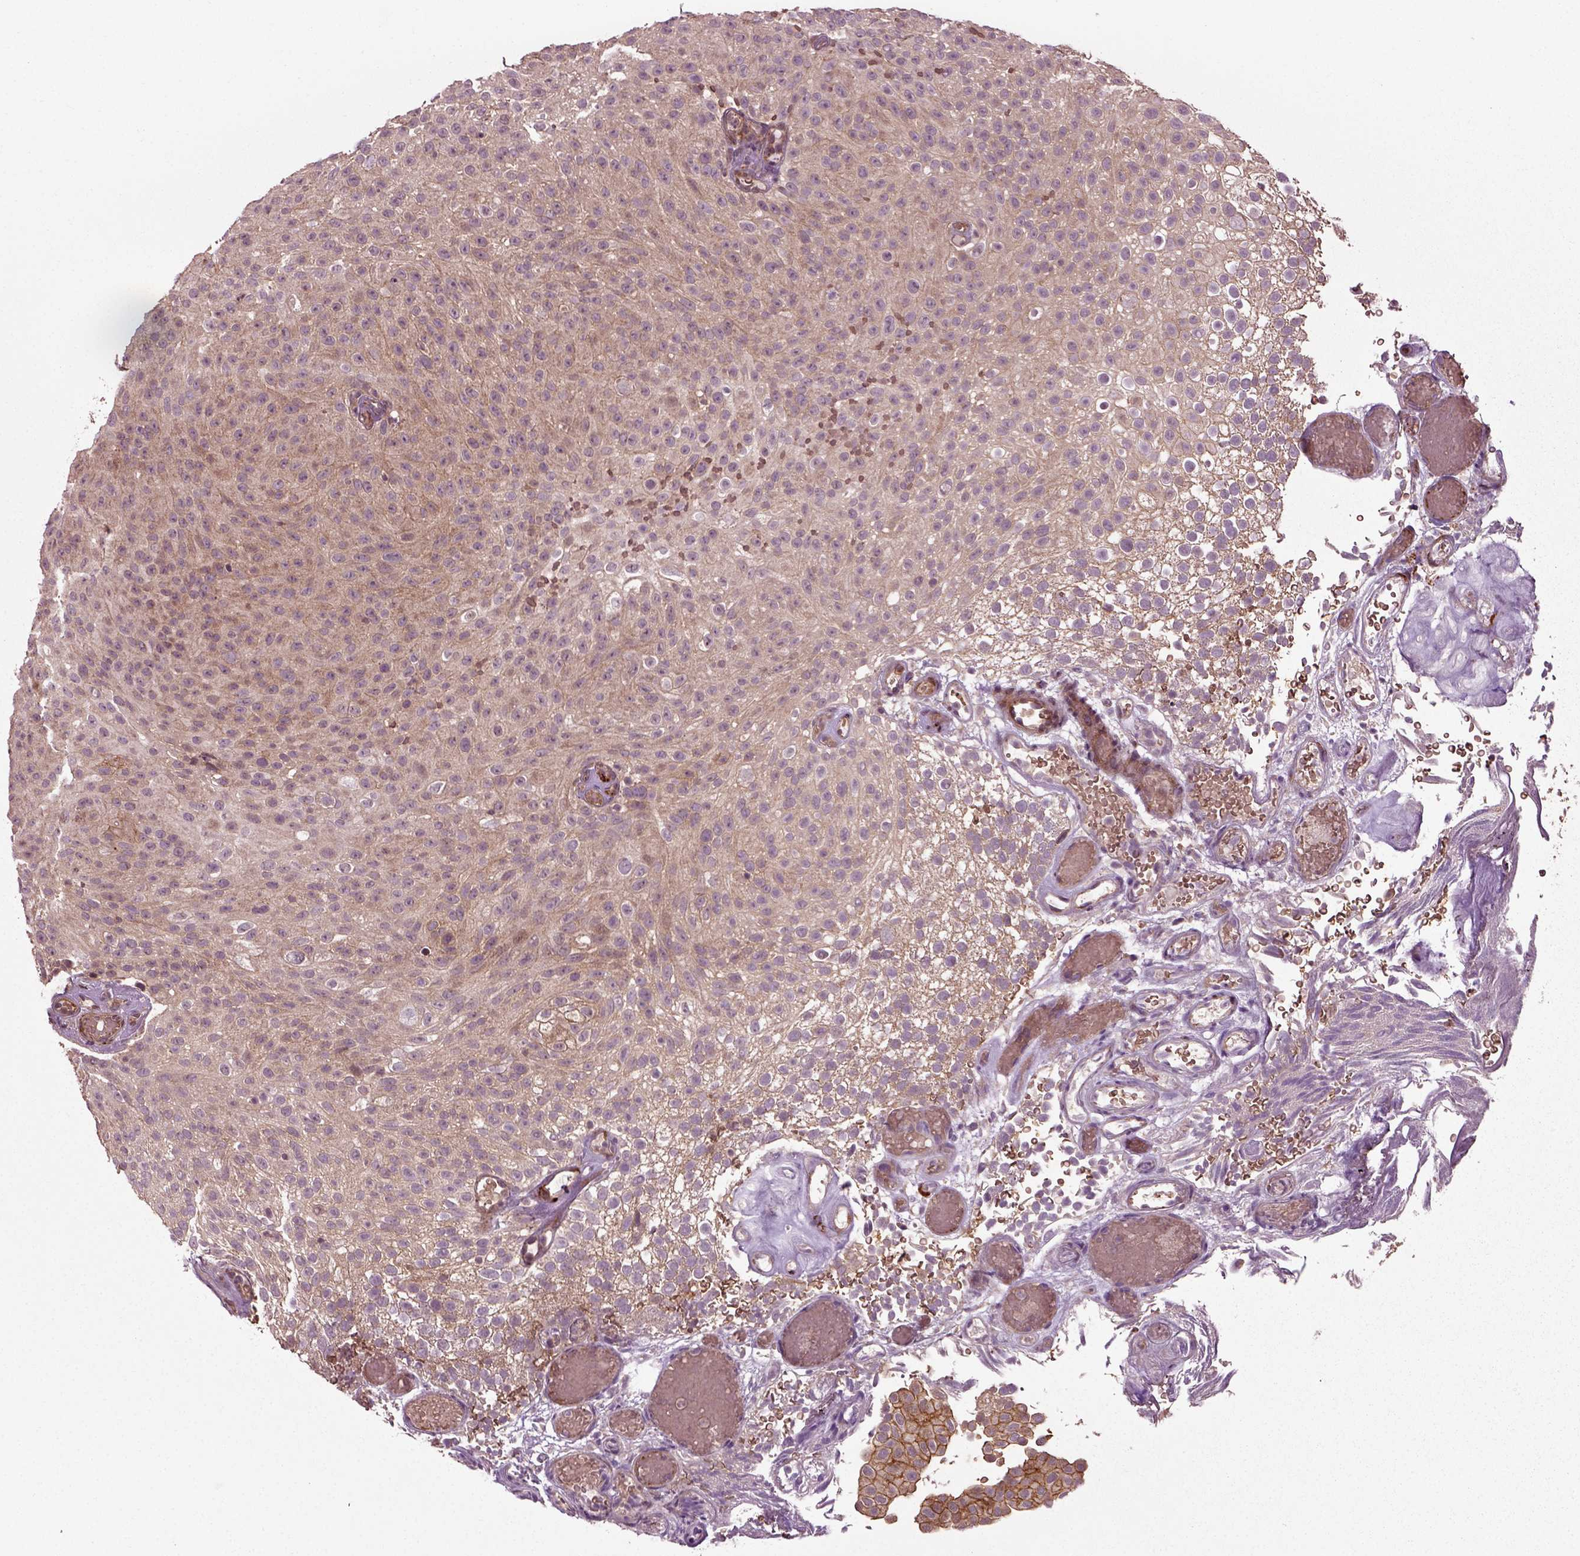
{"staining": {"intensity": "moderate", "quantity": "25%-75%", "location": "cytoplasmic/membranous"}, "tissue": "urothelial cancer", "cell_type": "Tumor cells", "image_type": "cancer", "snomed": [{"axis": "morphology", "description": "Urothelial carcinoma, Low grade"}, {"axis": "topography", "description": "Urinary bladder"}], "caption": "Urothelial cancer stained with IHC displays moderate cytoplasmic/membranous expression in approximately 25%-75% of tumor cells.", "gene": "PLCD3", "patient": {"sex": "male", "age": 78}}